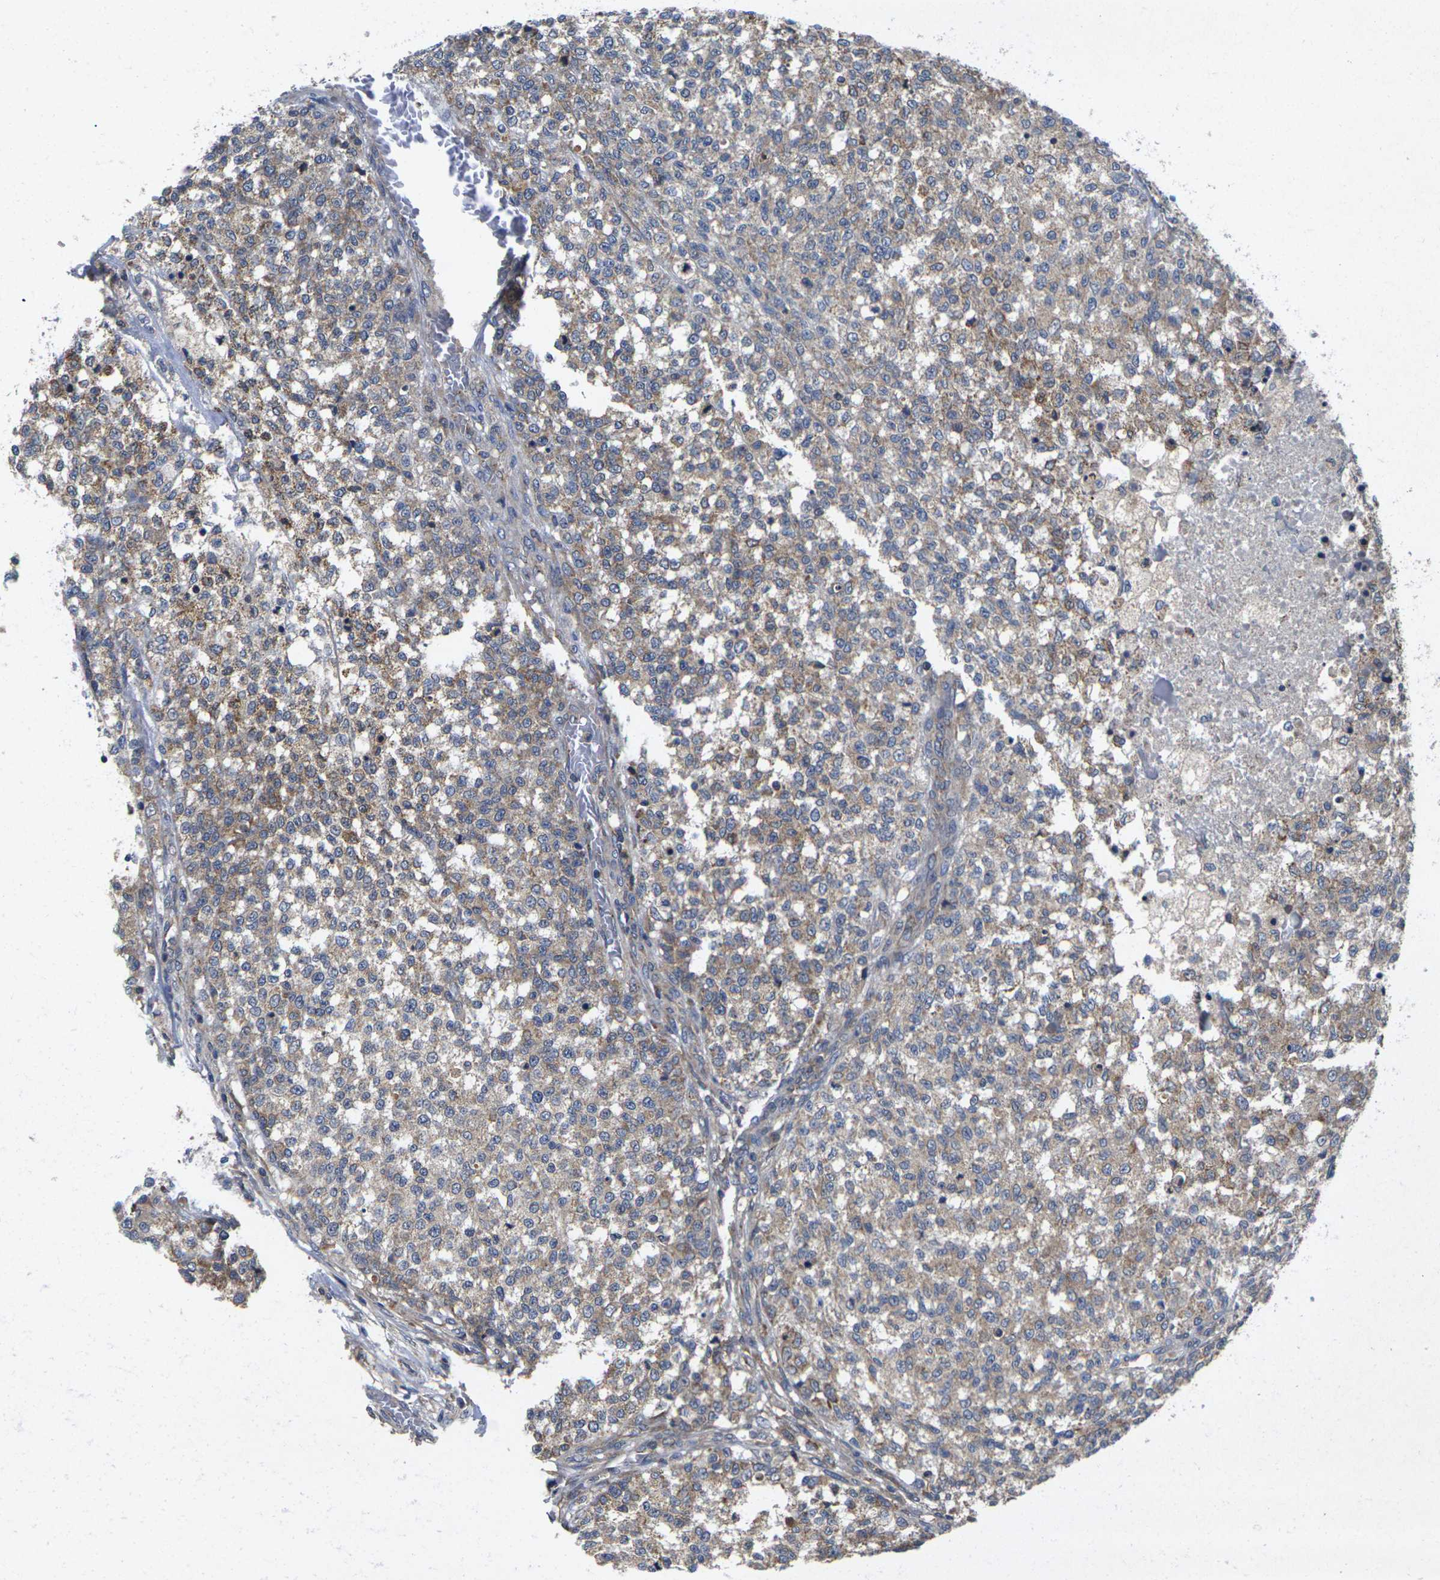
{"staining": {"intensity": "weak", "quantity": "25%-75%", "location": "cytoplasmic/membranous"}, "tissue": "testis cancer", "cell_type": "Tumor cells", "image_type": "cancer", "snomed": [{"axis": "morphology", "description": "Seminoma, NOS"}, {"axis": "topography", "description": "Testis"}], "caption": "Testis cancer stained for a protein (brown) exhibits weak cytoplasmic/membranous positive expression in approximately 25%-75% of tumor cells.", "gene": "KIF1B", "patient": {"sex": "male", "age": 59}}